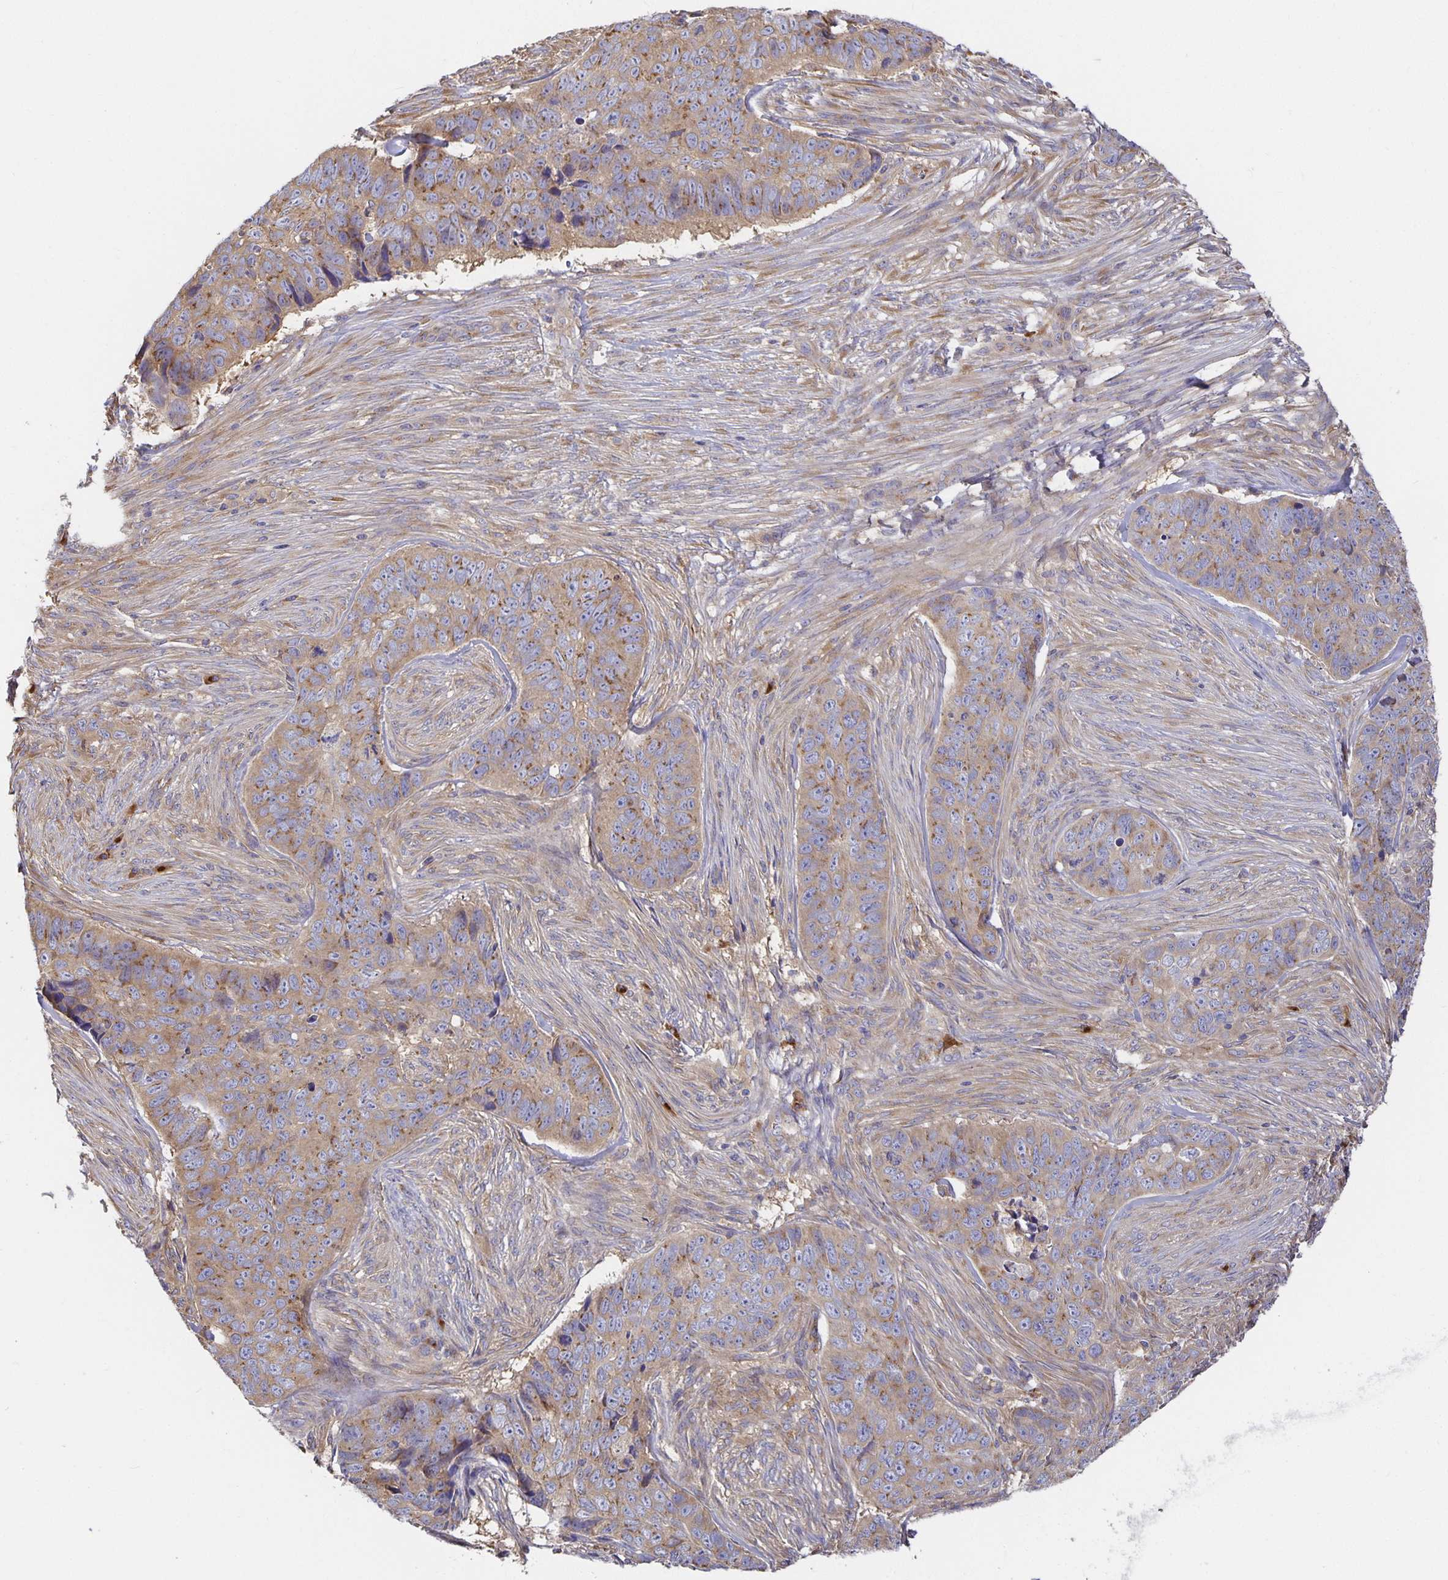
{"staining": {"intensity": "weak", "quantity": ">75%", "location": "cytoplasmic/membranous"}, "tissue": "skin cancer", "cell_type": "Tumor cells", "image_type": "cancer", "snomed": [{"axis": "morphology", "description": "Basal cell carcinoma"}, {"axis": "topography", "description": "Skin"}], "caption": "A photomicrograph showing weak cytoplasmic/membranous positivity in approximately >75% of tumor cells in skin basal cell carcinoma, as visualized by brown immunohistochemical staining.", "gene": "USO1", "patient": {"sex": "female", "age": 82}}